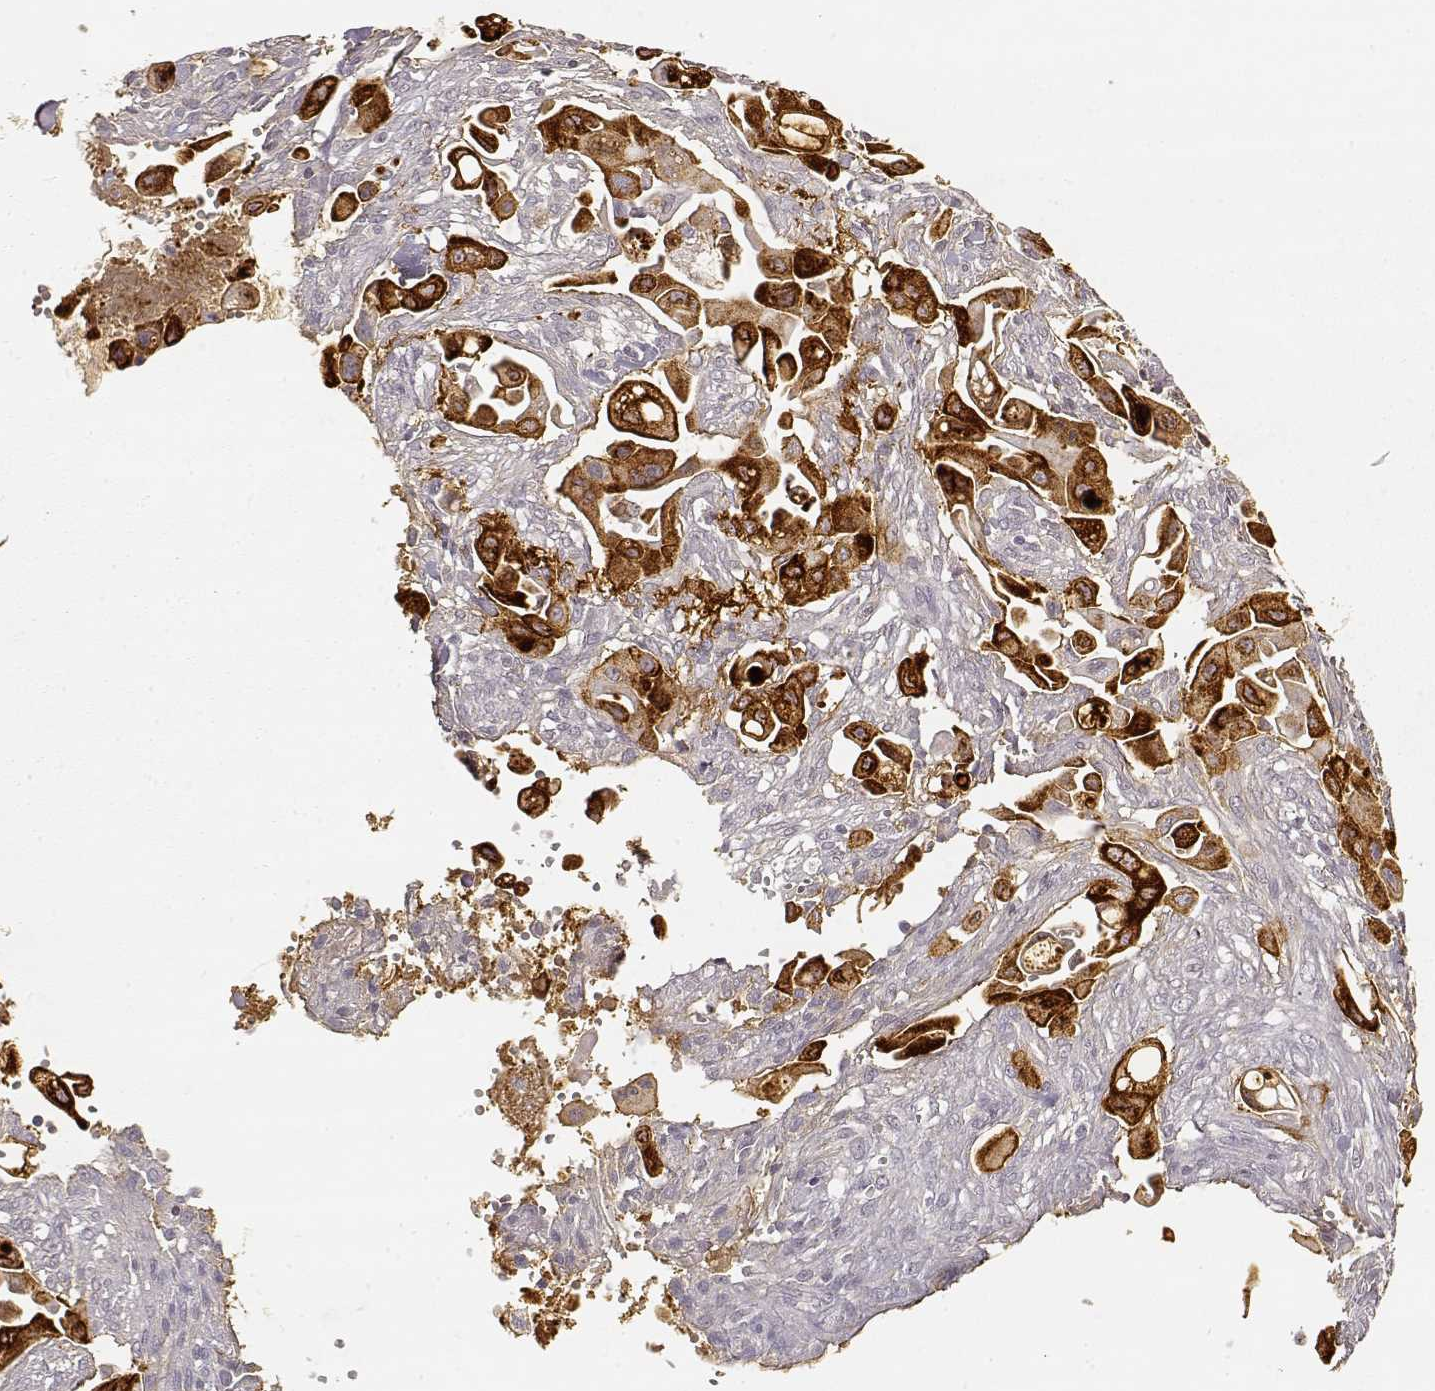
{"staining": {"intensity": "strong", "quantity": ">75%", "location": "cytoplasmic/membranous"}, "tissue": "pancreatic cancer", "cell_type": "Tumor cells", "image_type": "cancer", "snomed": [{"axis": "morphology", "description": "Adenocarcinoma, NOS"}, {"axis": "topography", "description": "Pancreas"}], "caption": "This image shows immunohistochemistry (IHC) staining of pancreatic cancer (adenocarcinoma), with high strong cytoplasmic/membranous staining in approximately >75% of tumor cells.", "gene": "LAMC2", "patient": {"sex": "male", "age": 50}}